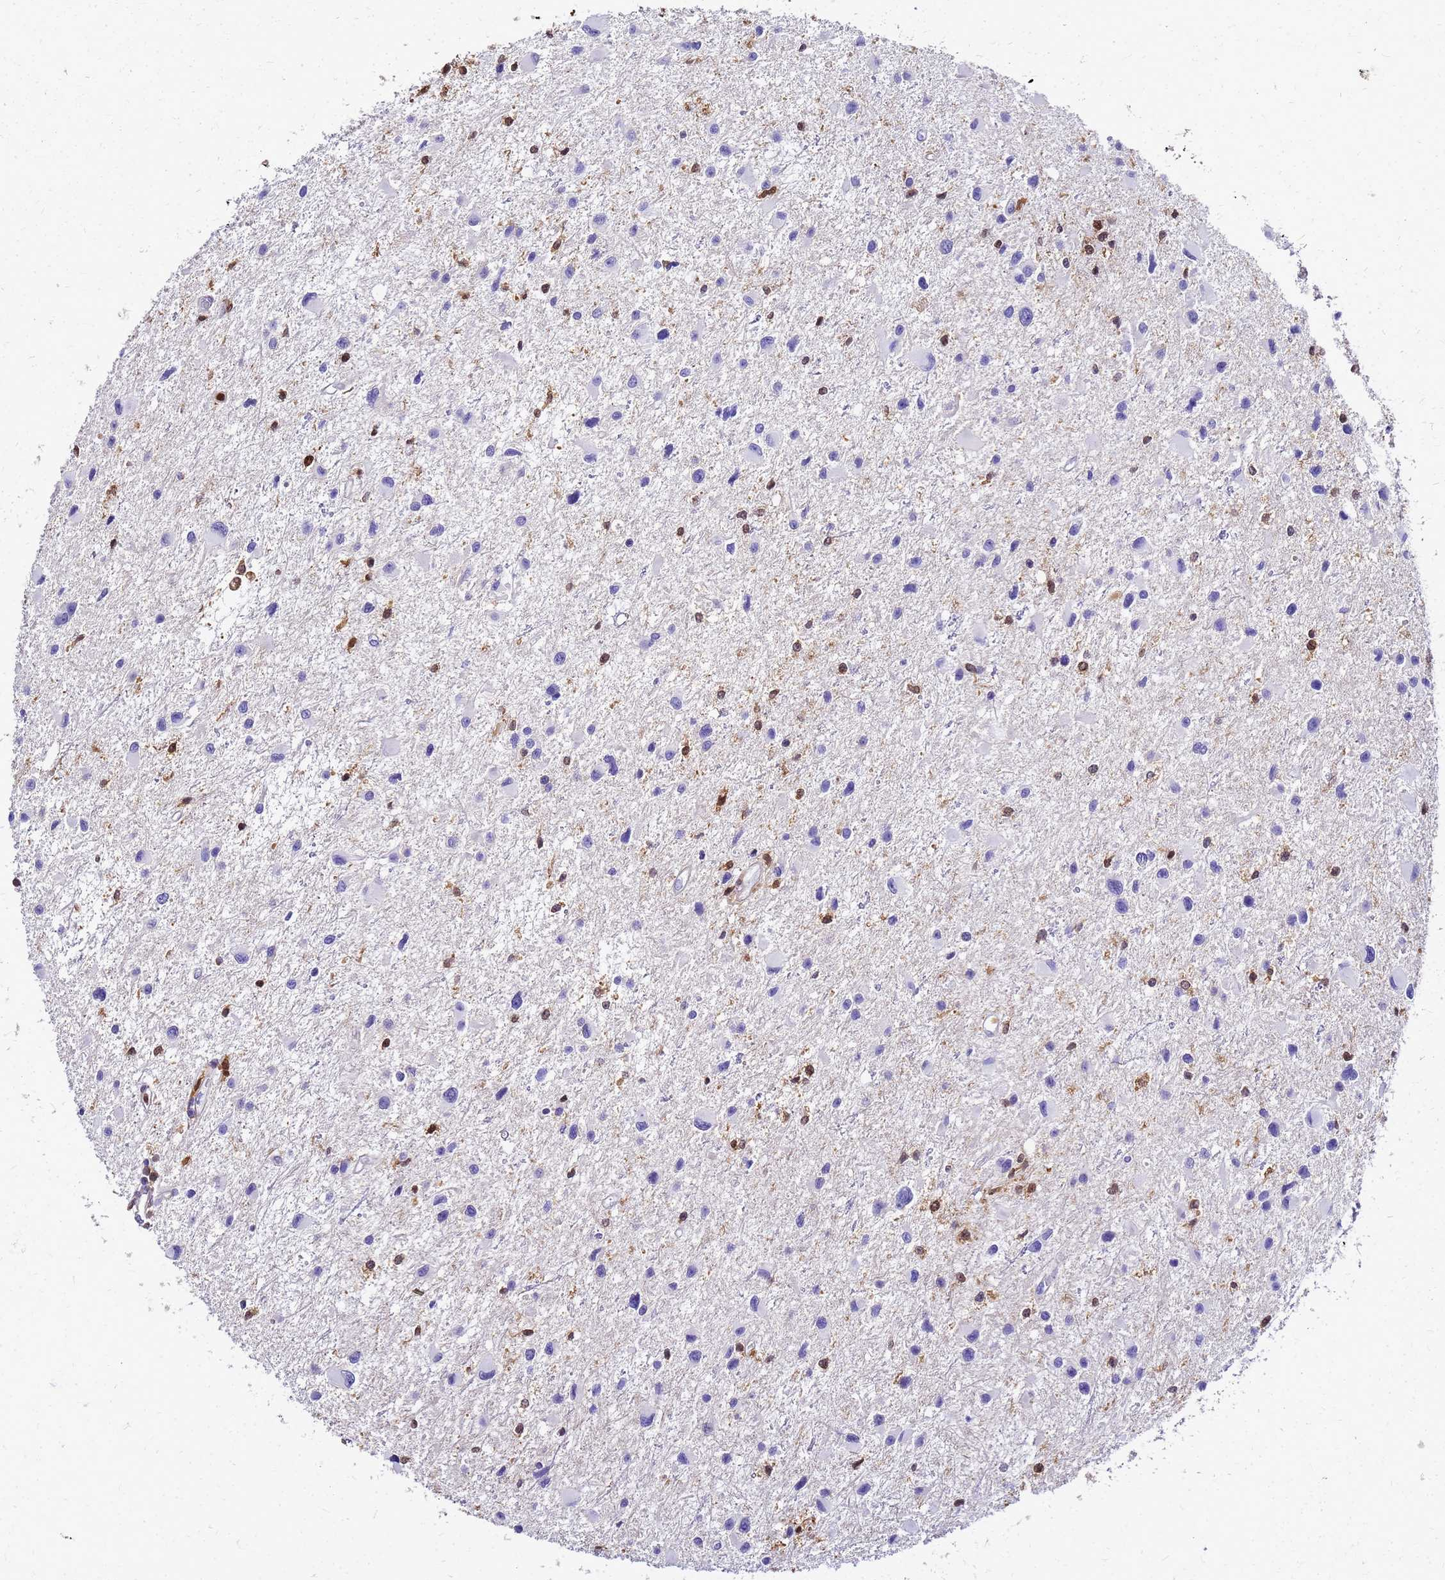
{"staining": {"intensity": "negative", "quantity": "none", "location": "none"}, "tissue": "glioma", "cell_type": "Tumor cells", "image_type": "cancer", "snomed": [{"axis": "morphology", "description": "Glioma, malignant, Low grade"}, {"axis": "topography", "description": "Brain"}], "caption": "Immunohistochemical staining of glioma demonstrates no significant expression in tumor cells.", "gene": "S100A11", "patient": {"sex": "female", "age": 32}}